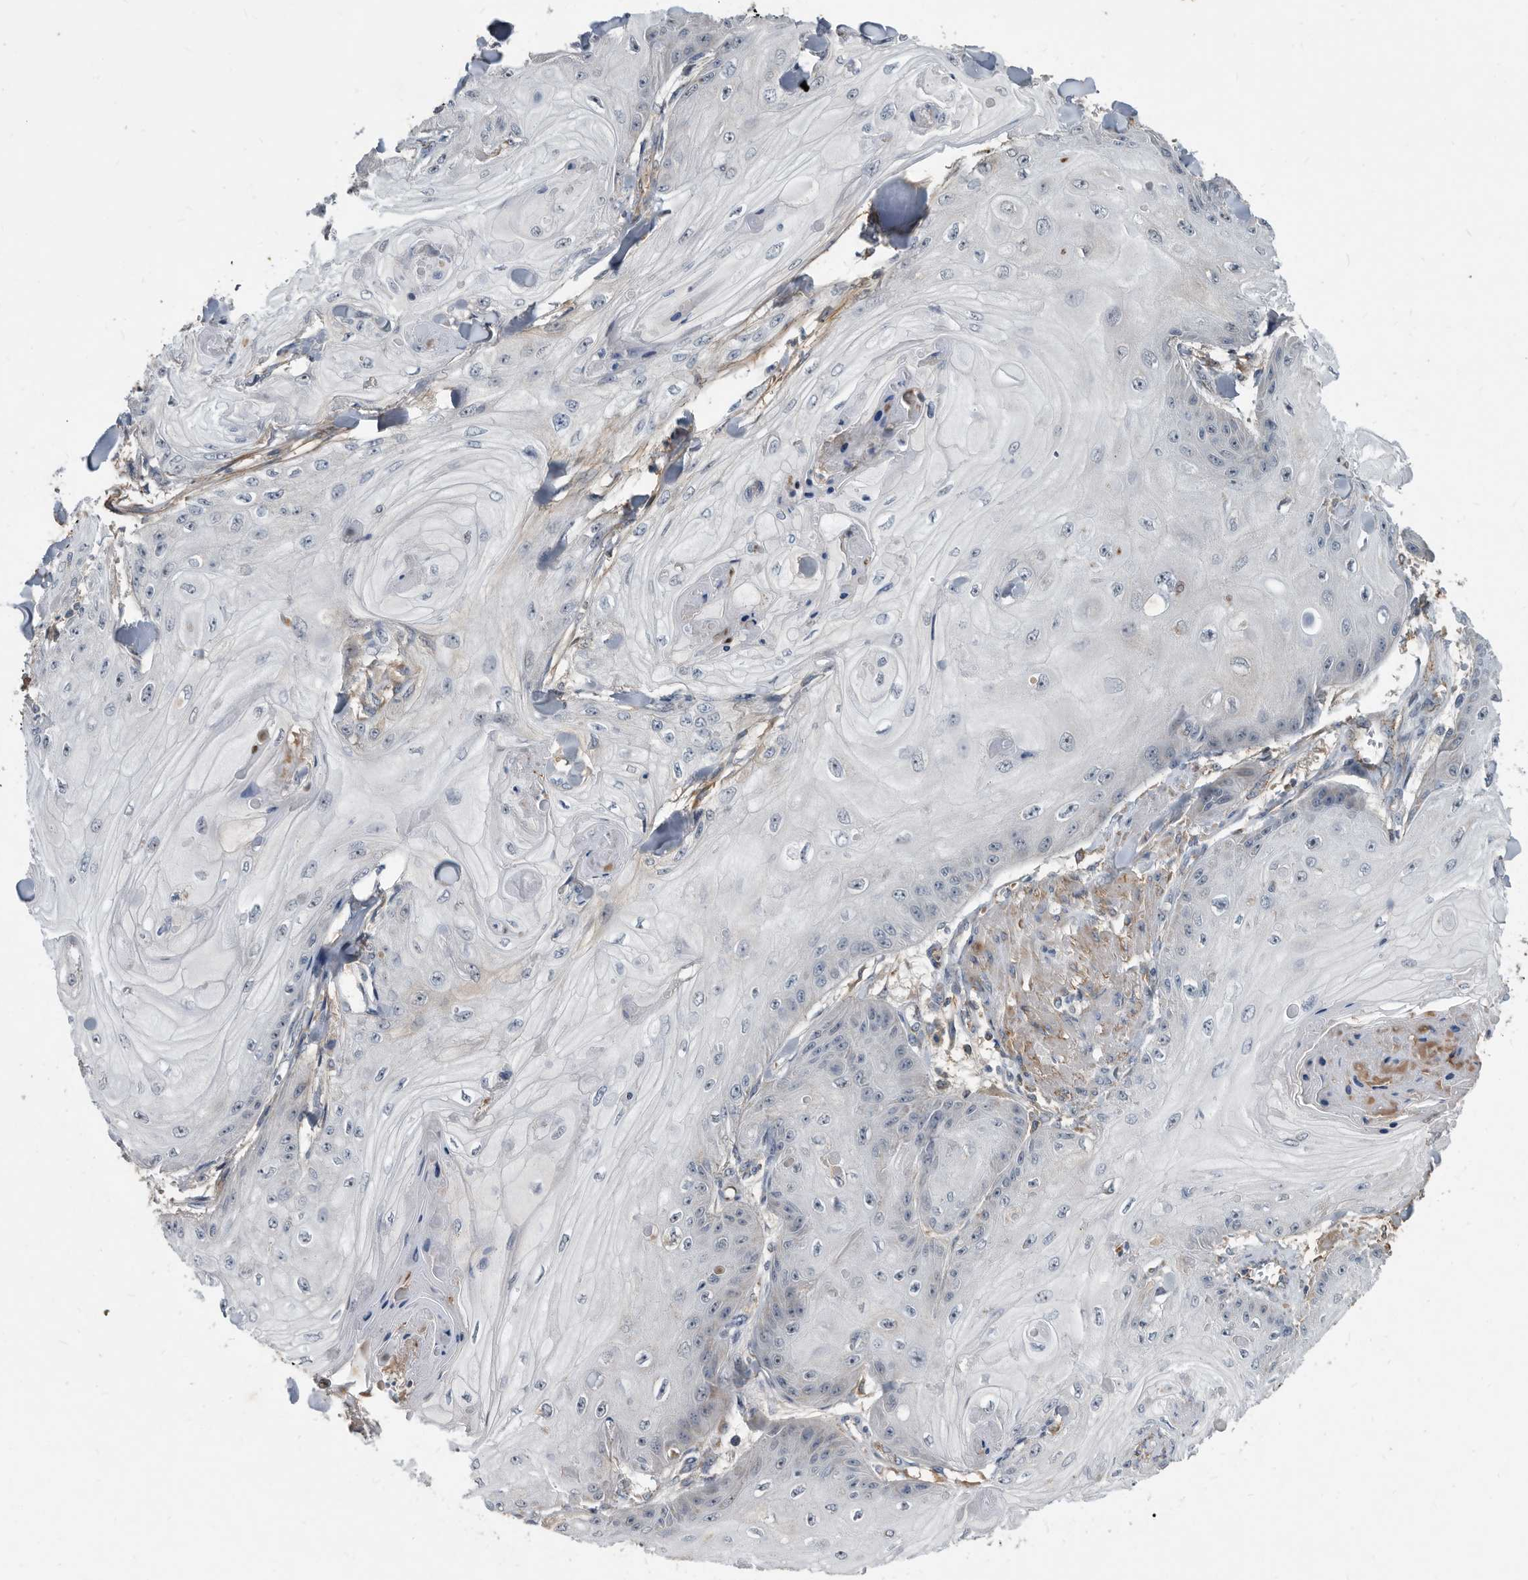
{"staining": {"intensity": "negative", "quantity": "none", "location": "none"}, "tissue": "skin cancer", "cell_type": "Tumor cells", "image_type": "cancer", "snomed": [{"axis": "morphology", "description": "Squamous cell carcinoma, NOS"}, {"axis": "topography", "description": "Skin"}], "caption": "Tumor cells are negative for brown protein staining in skin cancer (squamous cell carcinoma).", "gene": "PI15", "patient": {"sex": "male", "age": 74}}